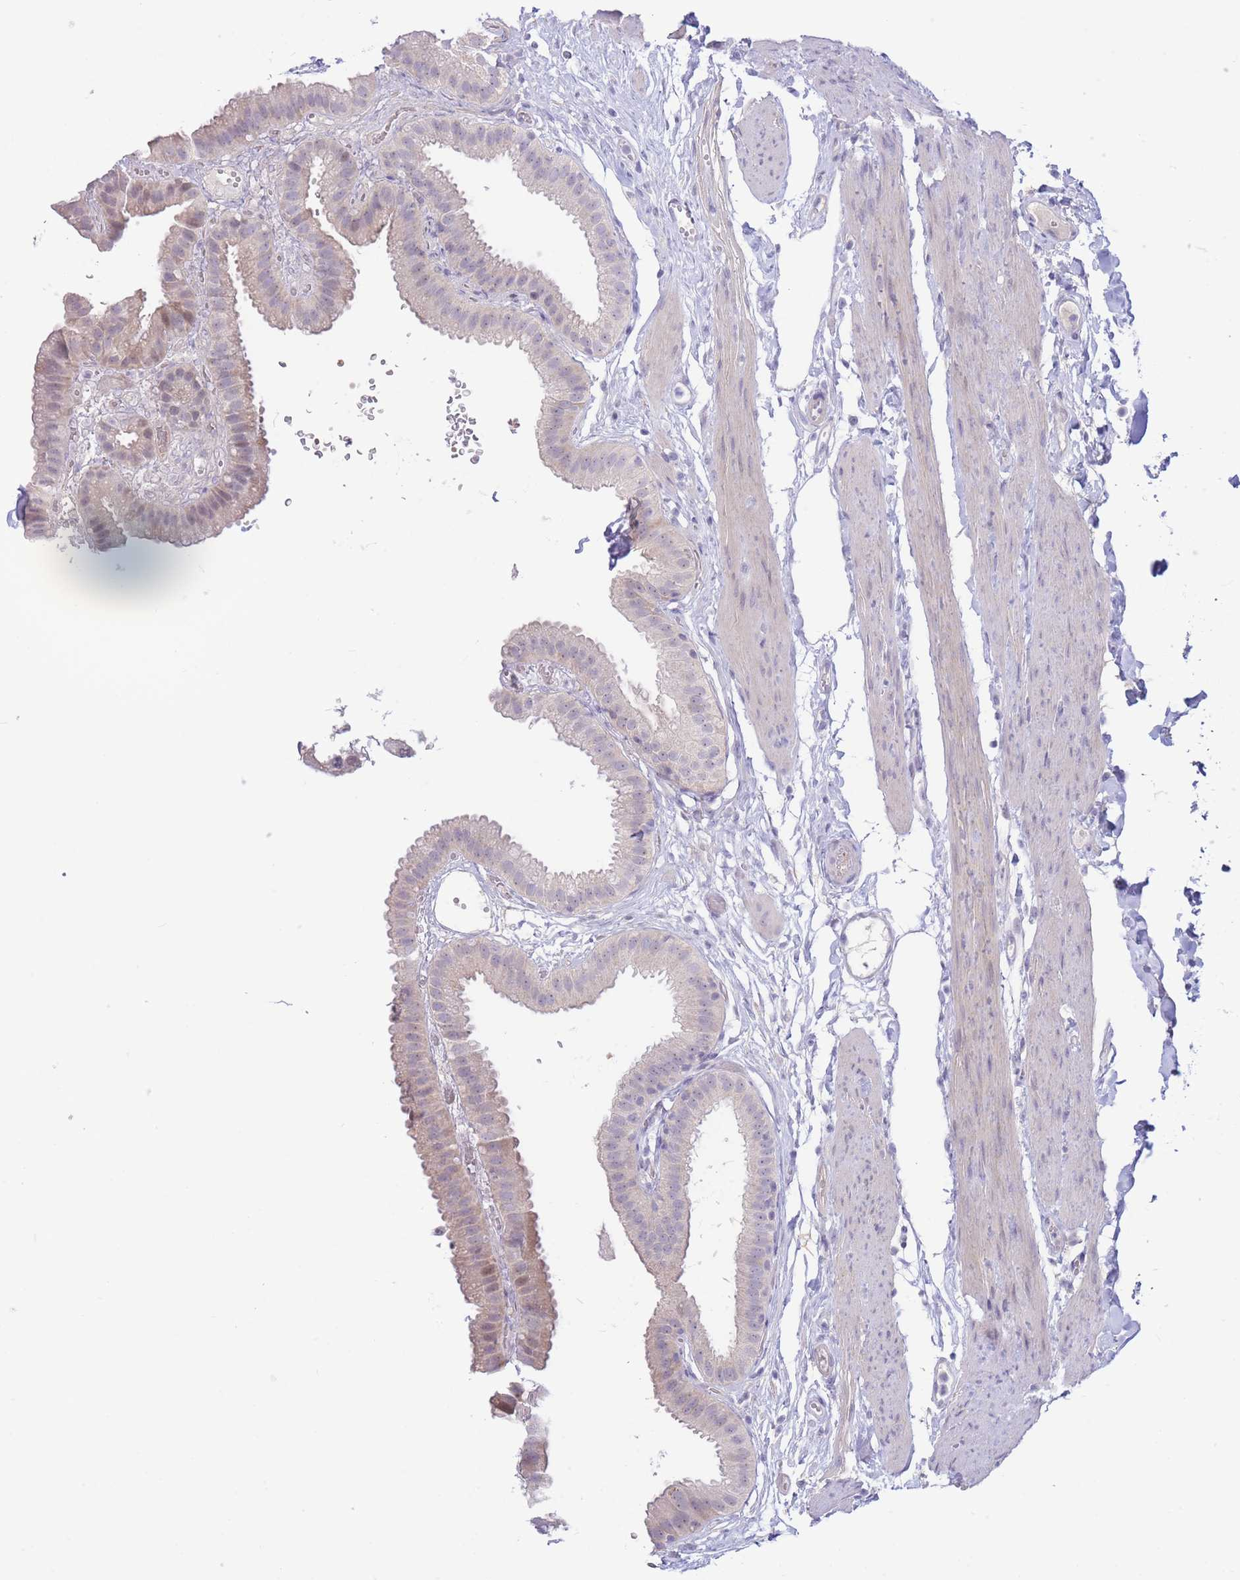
{"staining": {"intensity": "negative", "quantity": "none", "location": "none"}, "tissue": "gallbladder", "cell_type": "Glandular cells", "image_type": "normal", "snomed": [{"axis": "morphology", "description": "Normal tissue, NOS"}, {"axis": "topography", "description": "Gallbladder"}], "caption": "This is an IHC image of unremarkable human gallbladder. There is no staining in glandular cells.", "gene": "FBXO46", "patient": {"sex": "female", "age": 61}}